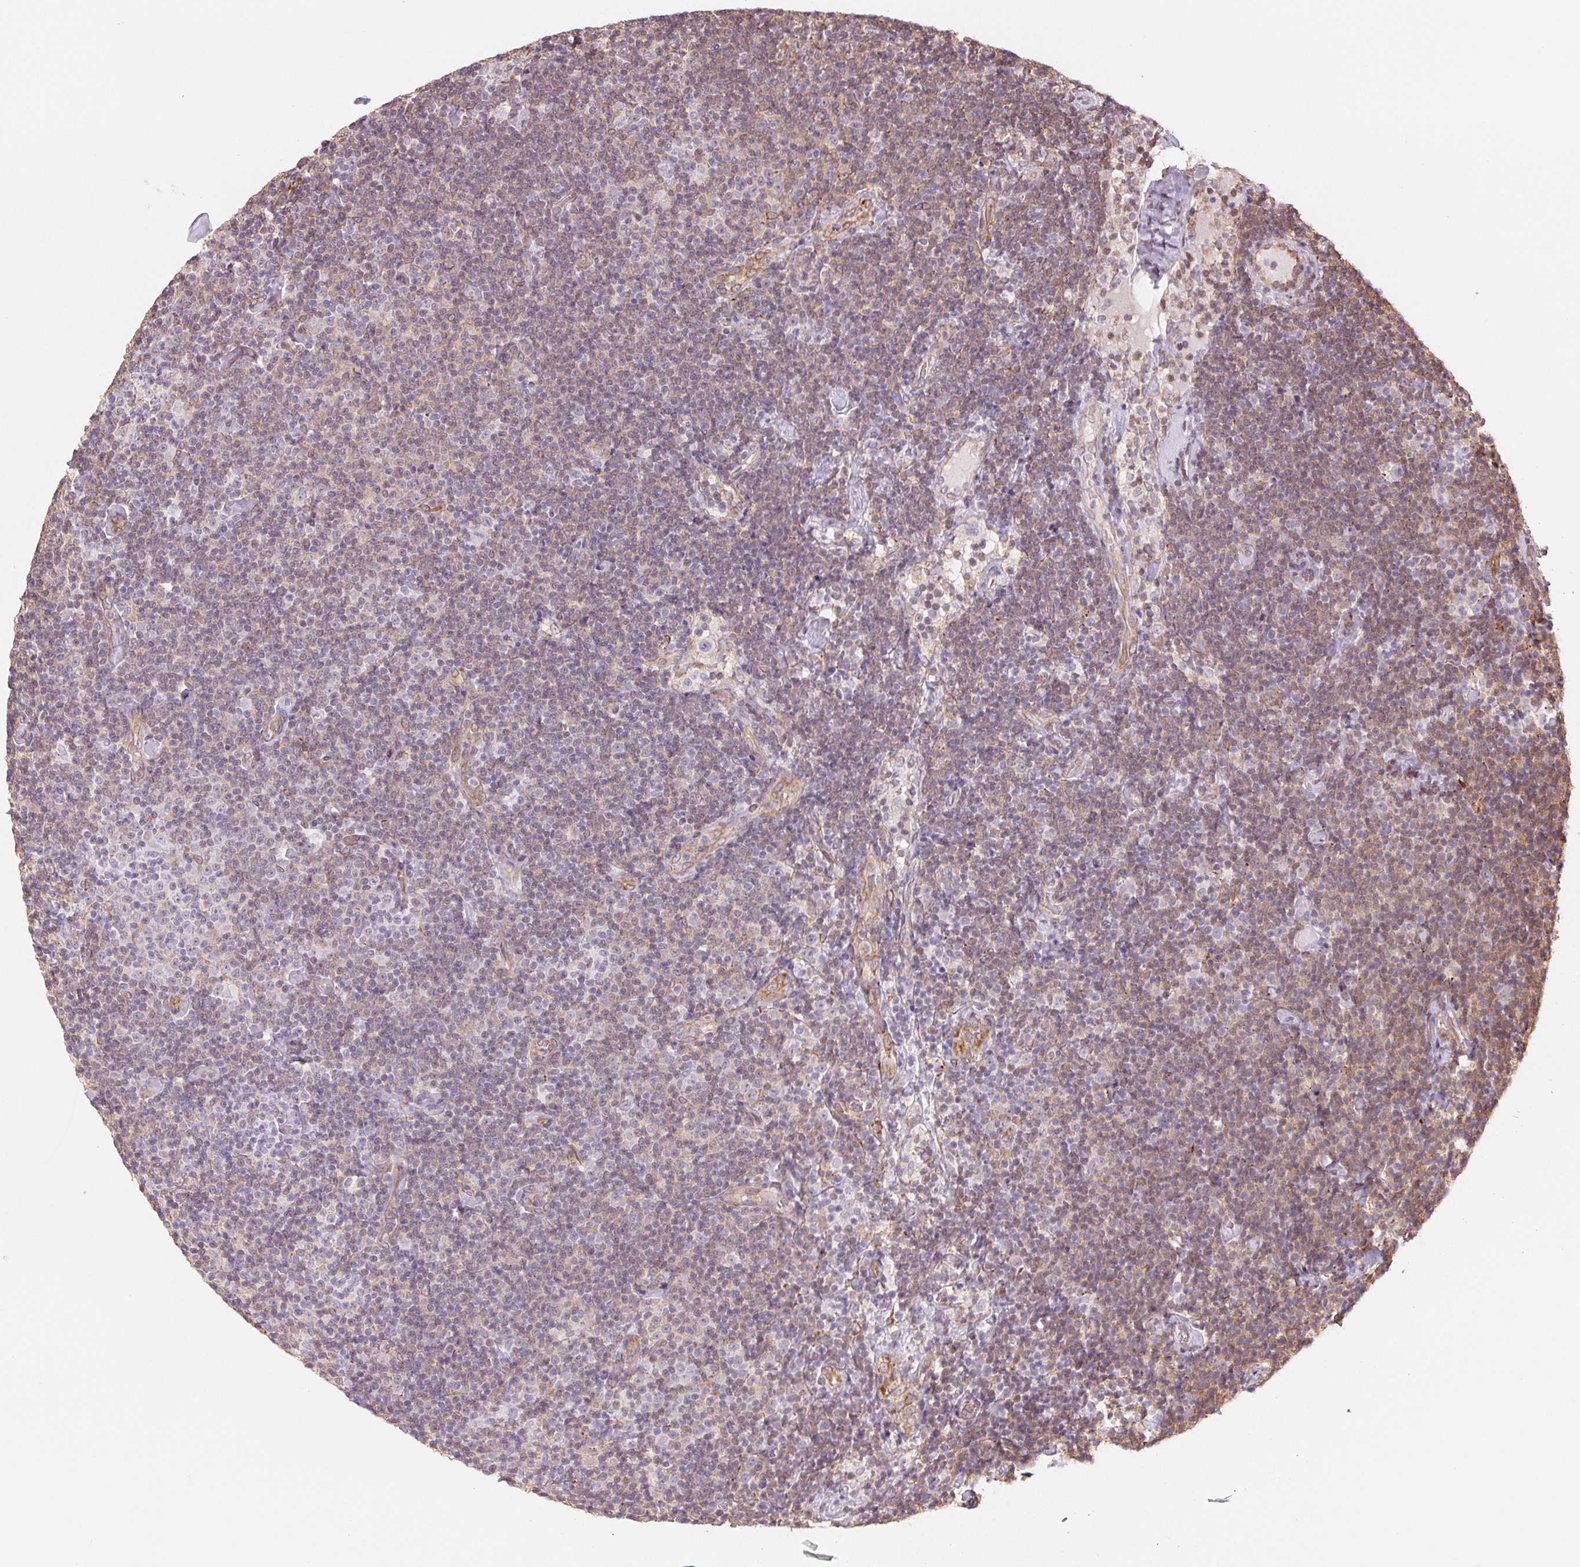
{"staining": {"intensity": "weak", "quantity": "<25%", "location": "cytoplasmic/membranous"}, "tissue": "lymphoma", "cell_type": "Tumor cells", "image_type": "cancer", "snomed": [{"axis": "morphology", "description": "Malignant lymphoma, non-Hodgkin's type, Low grade"}, {"axis": "topography", "description": "Lymph node"}], "caption": "Tumor cells are negative for brown protein staining in lymphoma. Nuclei are stained in blue.", "gene": "FKBP10", "patient": {"sex": "male", "age": 81}}